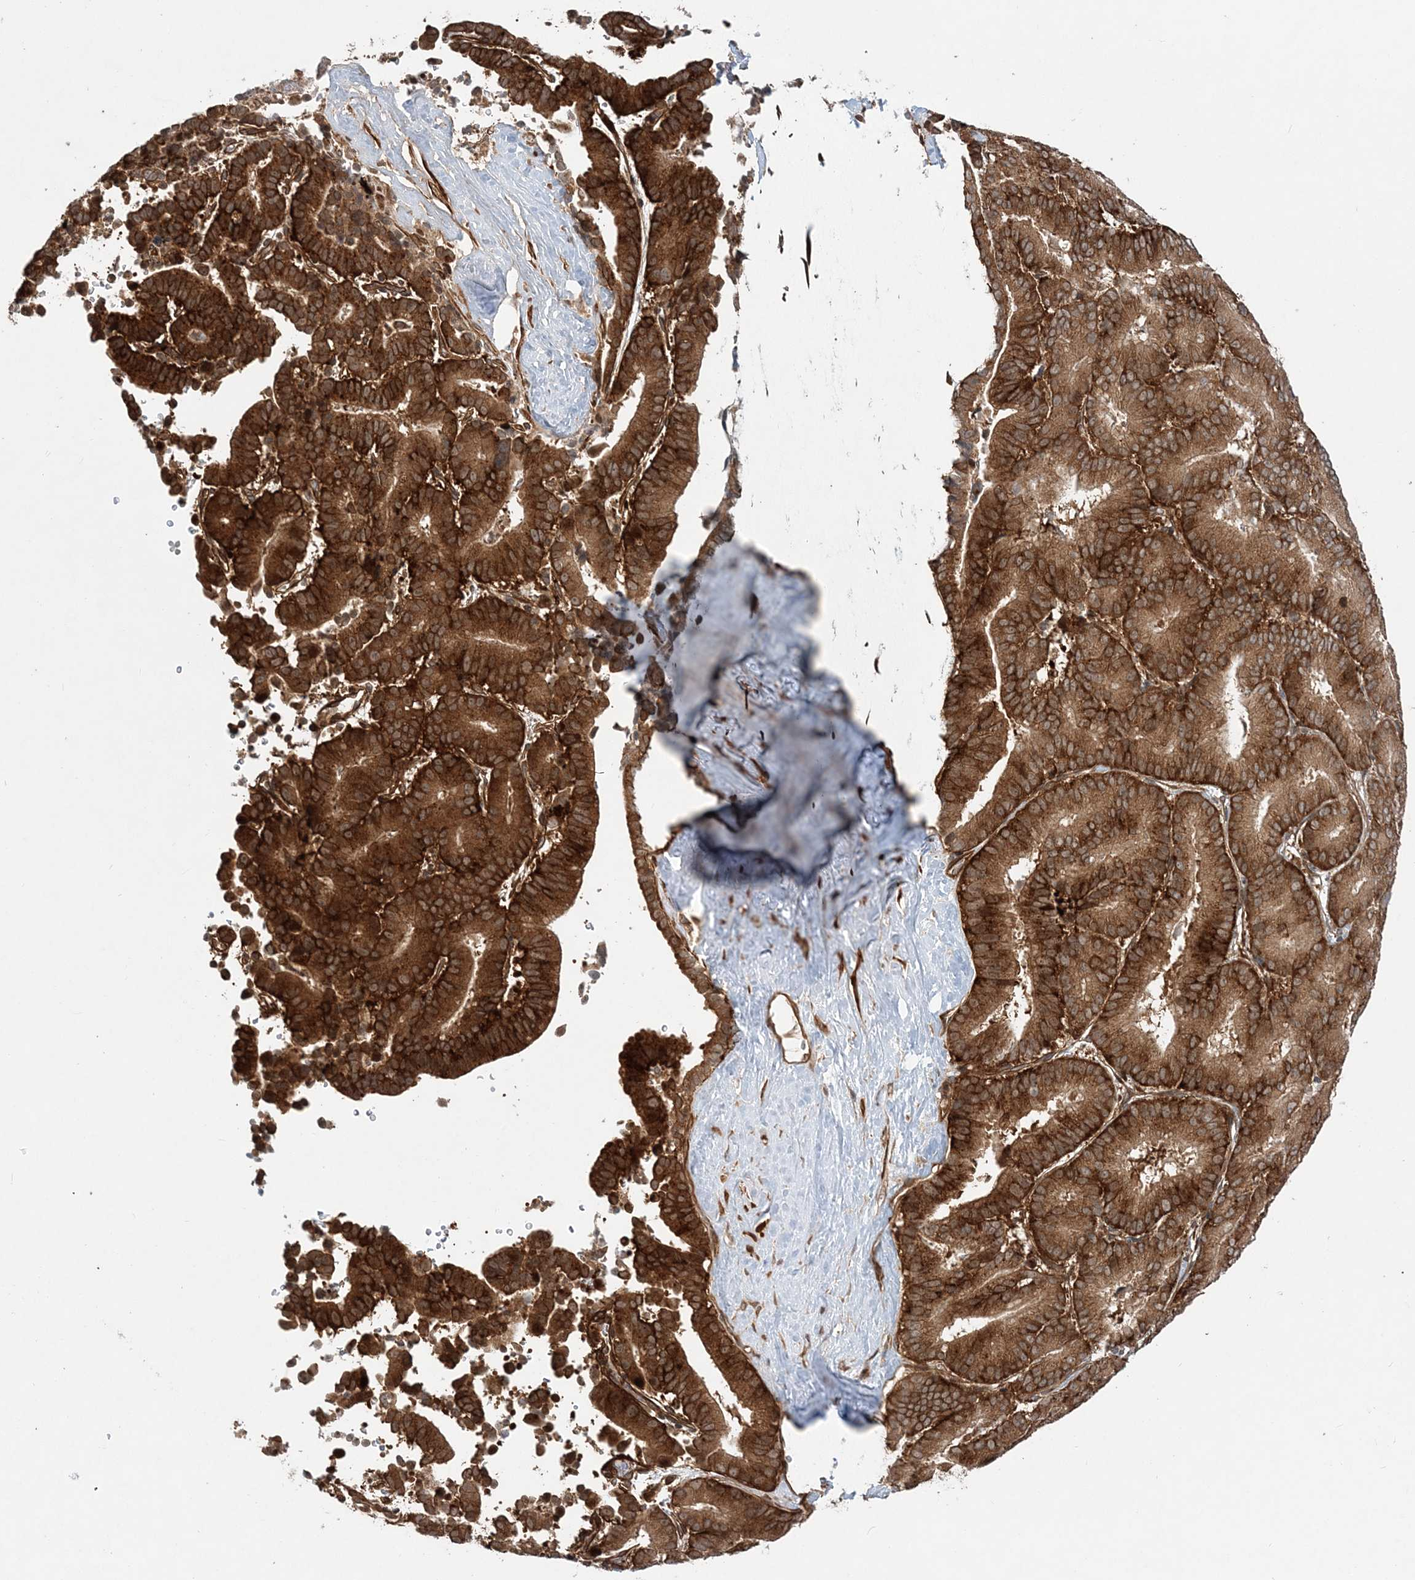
{"staining": {"intensity": "strong", "quantity": ">75%", "location": "cytoplasmic/membranous"}, "tissue": "liver cancer", "cell_type": "Tumor cells", "image_type": "cancer", "snomed": [{"axis": "morphology", "description": "Cholangiocarcinoma"}, {"axis": "topography", "description": "Liver"}], "caption": "Immunohistochemistry of human liver cholangiocarcinoma displays high levels of strong cytoplasmic/membranous staining in about >75% of tumor cells. Nuclei are stained in blue.", "gene": "GEMIN5", "patient": {"sex": "female", "age": 75}}